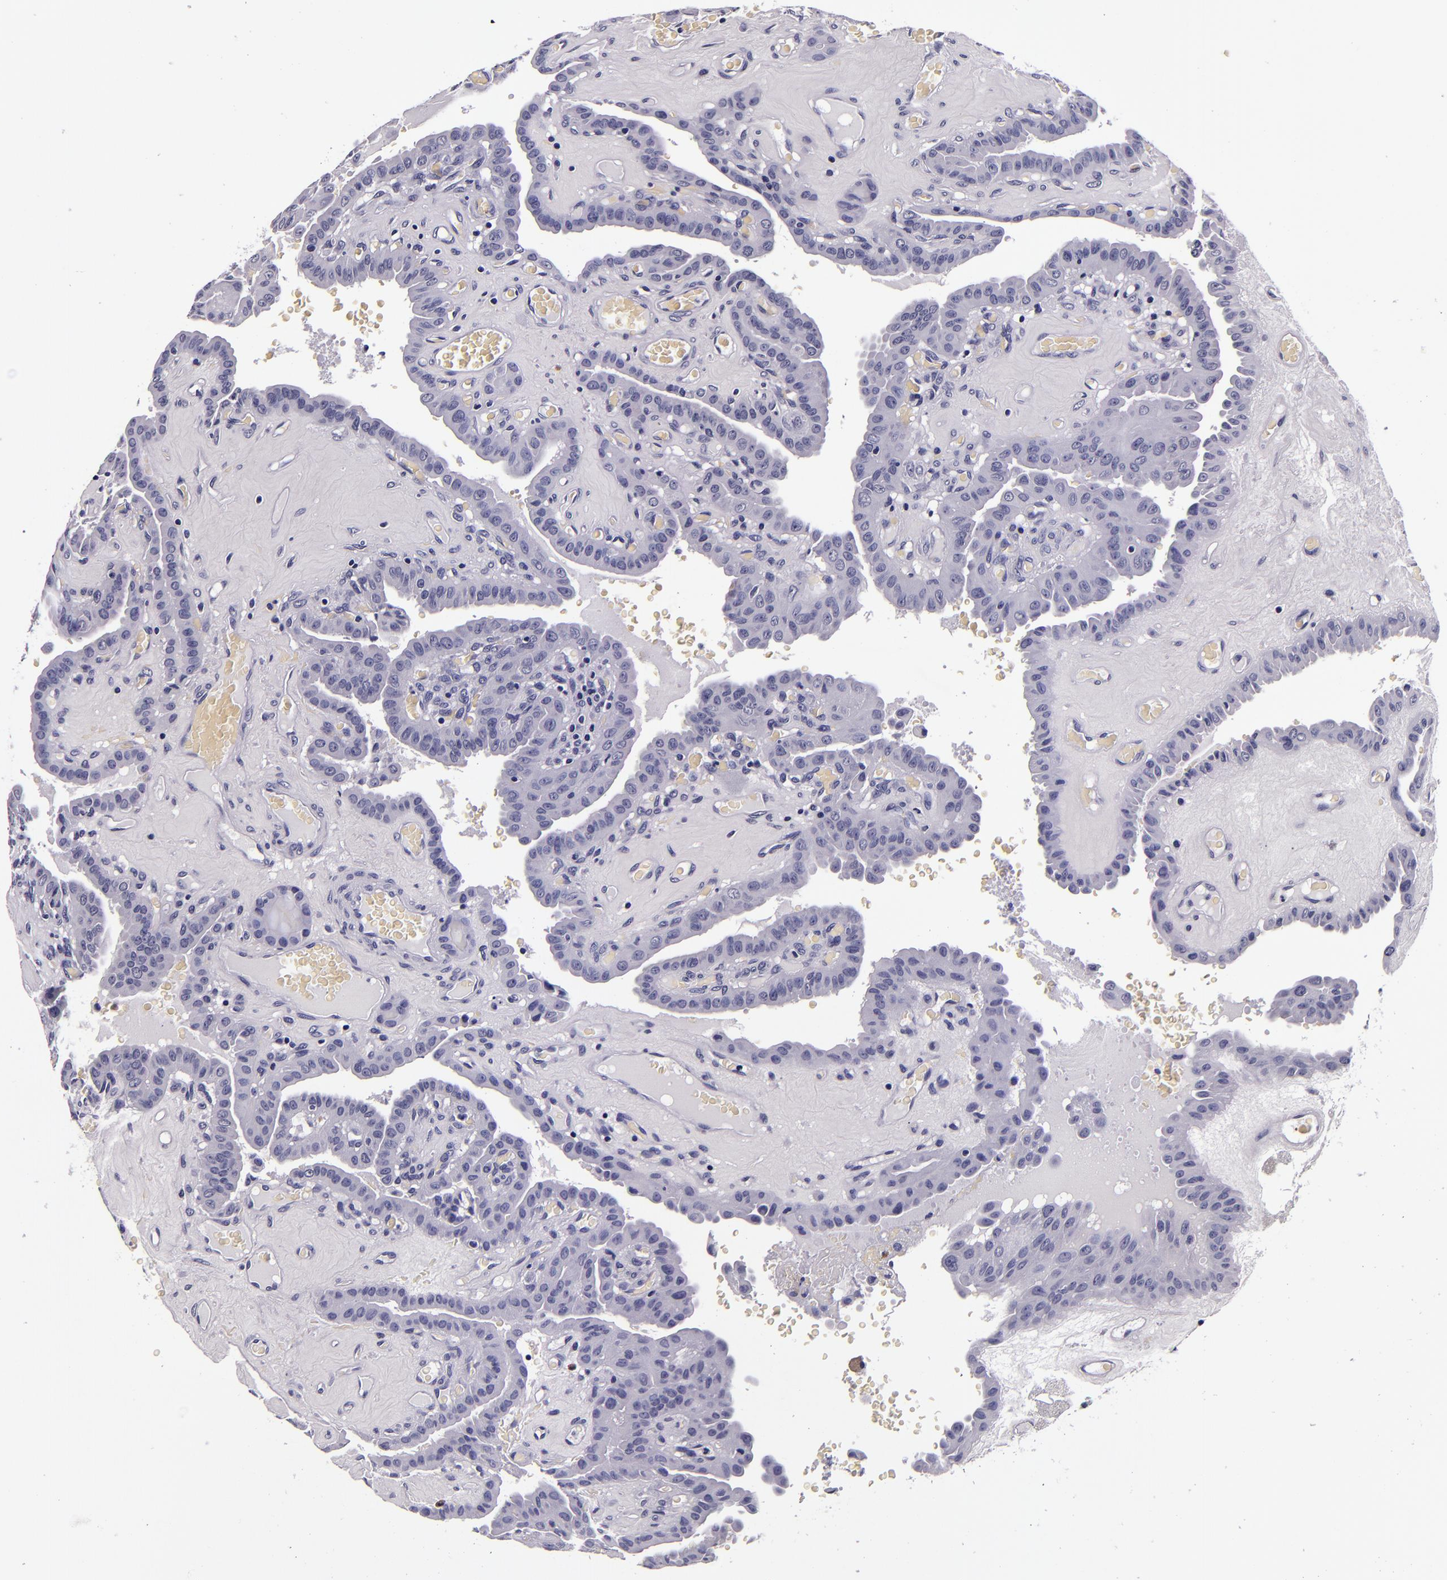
{"staining": {"intensity": "negative", "quantity": "none", "location": "none"}, "tissue": "thyroid cancer", "cell_type": "Tumor cells", "image_type": "cancer", "snomed": [{"axis": "morphology", "description": "Papillary adenocarcinoma, NOS"}, {"axis": "topography", "description": "Thyroid gland"}], "caption": "Tumor cells are negative for brown protein staining in thyroid cancer. (DAB IHC, high magnification).", "gene": "FBN1", "patient": {"sex": "male", "age": 87}}